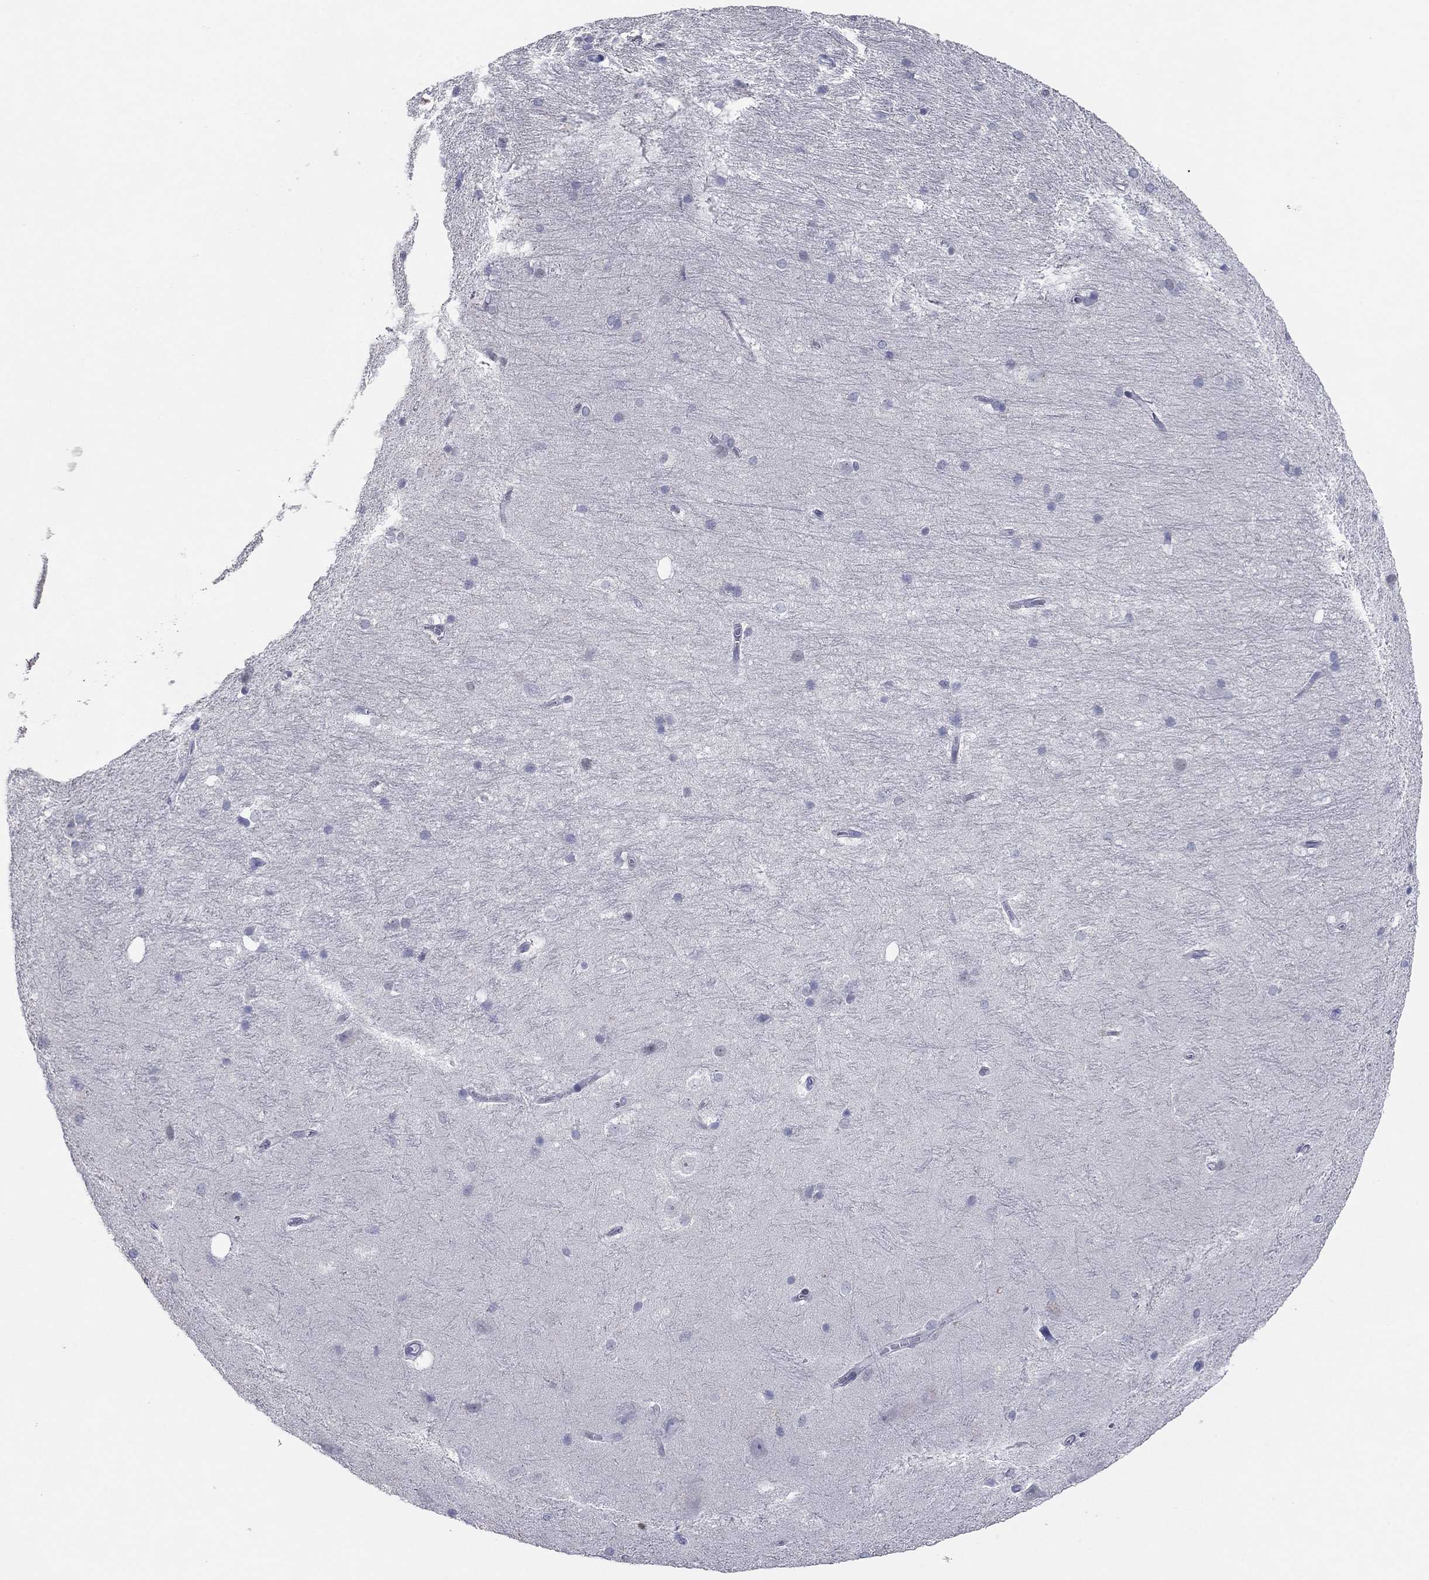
{"staining": {"intensity": "negative", "quantity": "none", "location": "none"}, "tissue": "hippocampus", "cell_type": "Glial cells", "image_type": "normal", "snomed": [{"axis": "morphology", "description": "Normal tissue, NOS"}, {"axis": "topography", "description": "Cerebral cortex"}, {"axis": "topography", "description": "Hippocampus"}], "caption": "The histopathology image exhibits no significant staining in glial cells of hippocampus.", "gene": "ITGAE", "patient": {"sex": "female", "age": 19}}